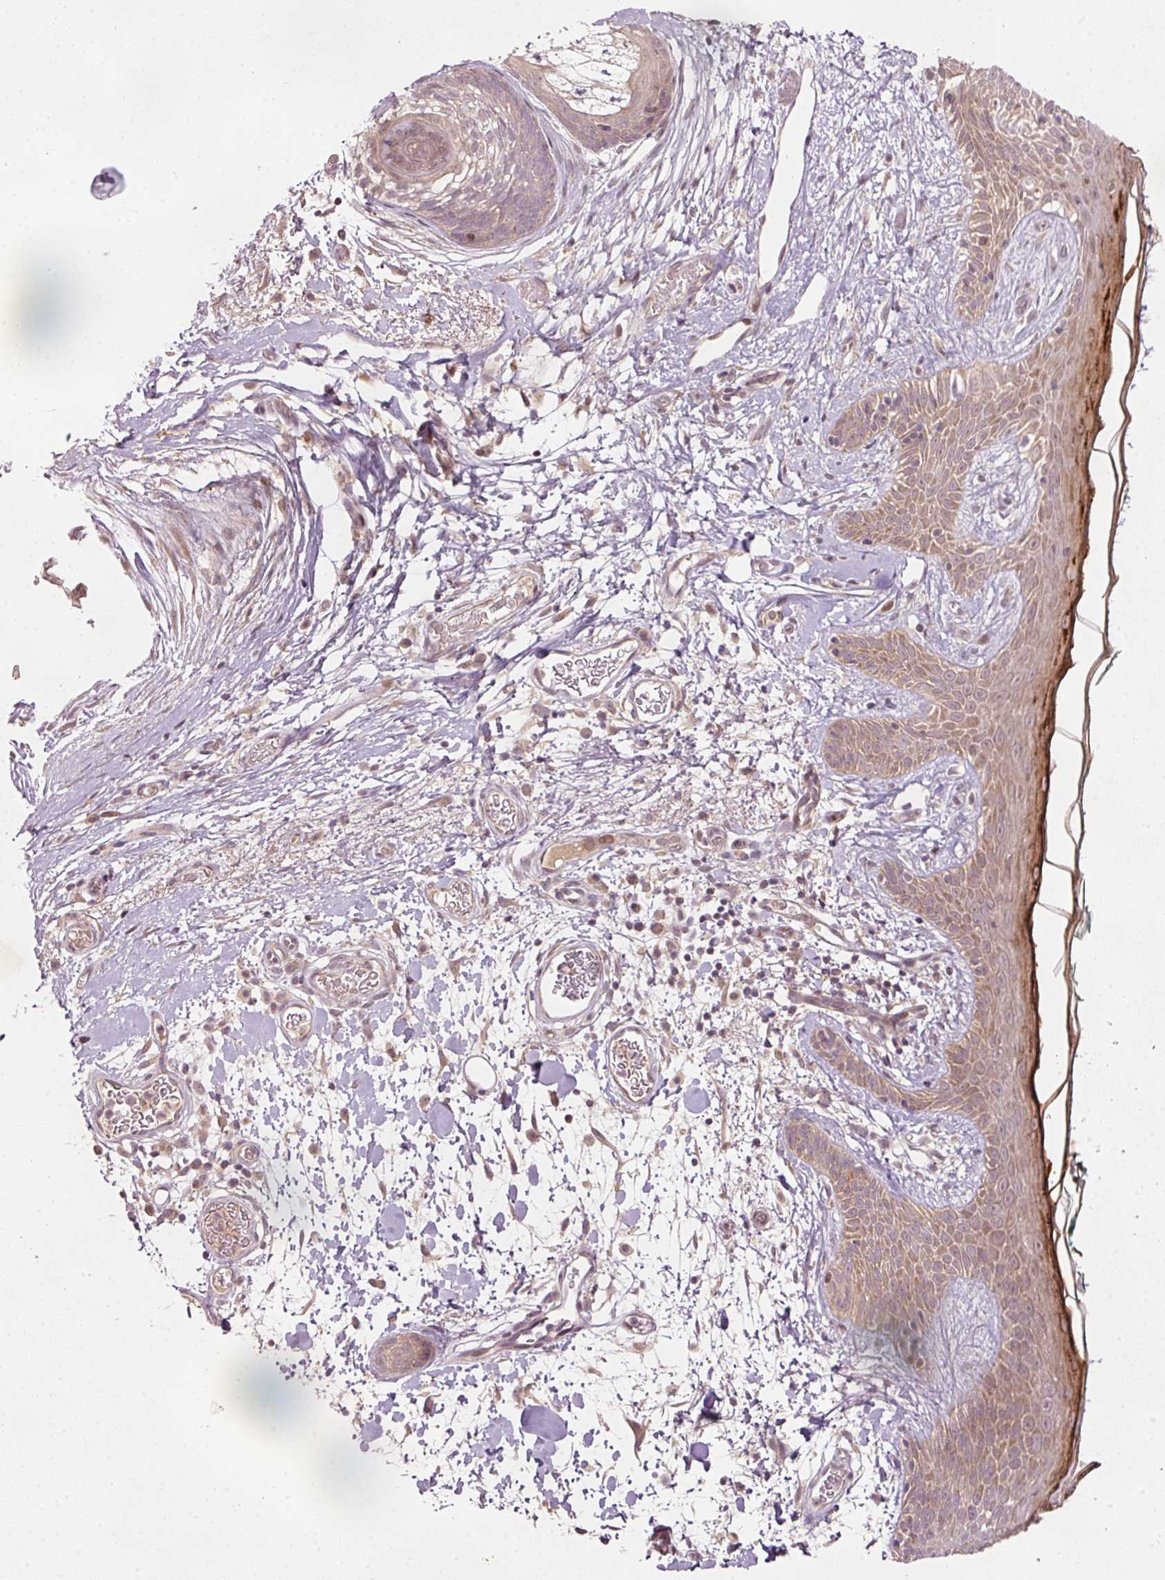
{"staining": {"intensity": "weak", "quantity": "25%-75%", "location": "nuclear"}, "tissue": "skin", "cell_type": "Fibroblasts", "image_type": "normal", "snomed": [{"axis": "morphology", "description": "Normal tissue, NOS"}, {"axis": "topography", "description": "Skin"}], "caption": "Protein expression analysis of unremarkable human skin reveals weak nuclear positivity in about 25%-75% of fibroblasts.", "gene": "PCDHB1", "patient": {"sex": "male", "age": 79}}